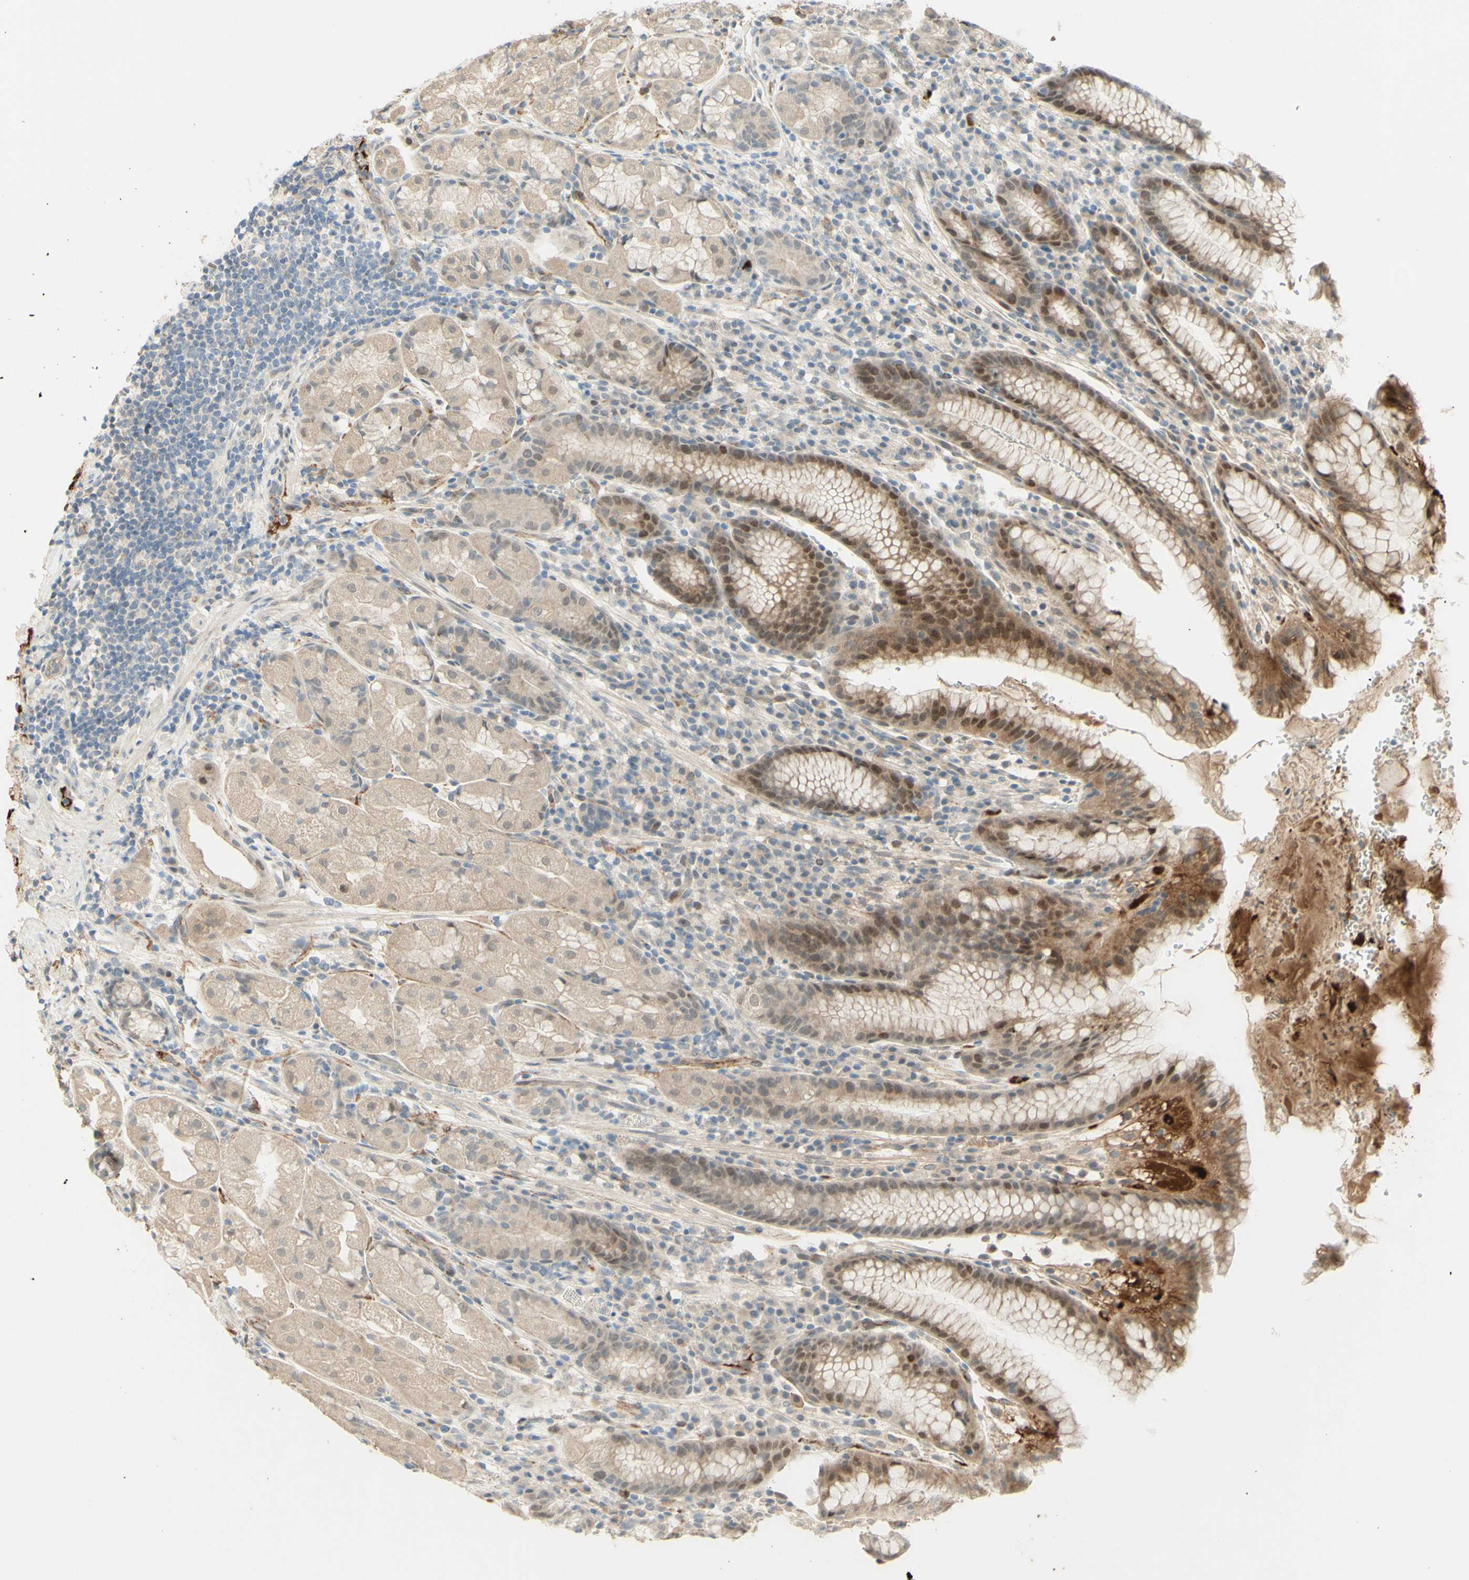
{"staining": {"intensity": "moderate", "quantity": "25%-75%", "location": "cytoplasmic/membranous,nuclear"}, "tissue": "stomach", "cell_type": "Glandular cells", "image_type": "normal", "snomed": [{"axis": "morphology", "description": "Normal tissue, NOS"}, {"axis": "topography", "description": "Stomach, lower"}], "caption": "Immunohistochemistry (IHC) (DAB (3,3'-diaminobenzidine)) staining of normal human stomach shows moderate cytoplasmic/membranous,nuclear protein positivity in about 25%-75% of glandular cells.", "gene": "ANGPT2", "patient": {"sex": "male", "age": 52}}